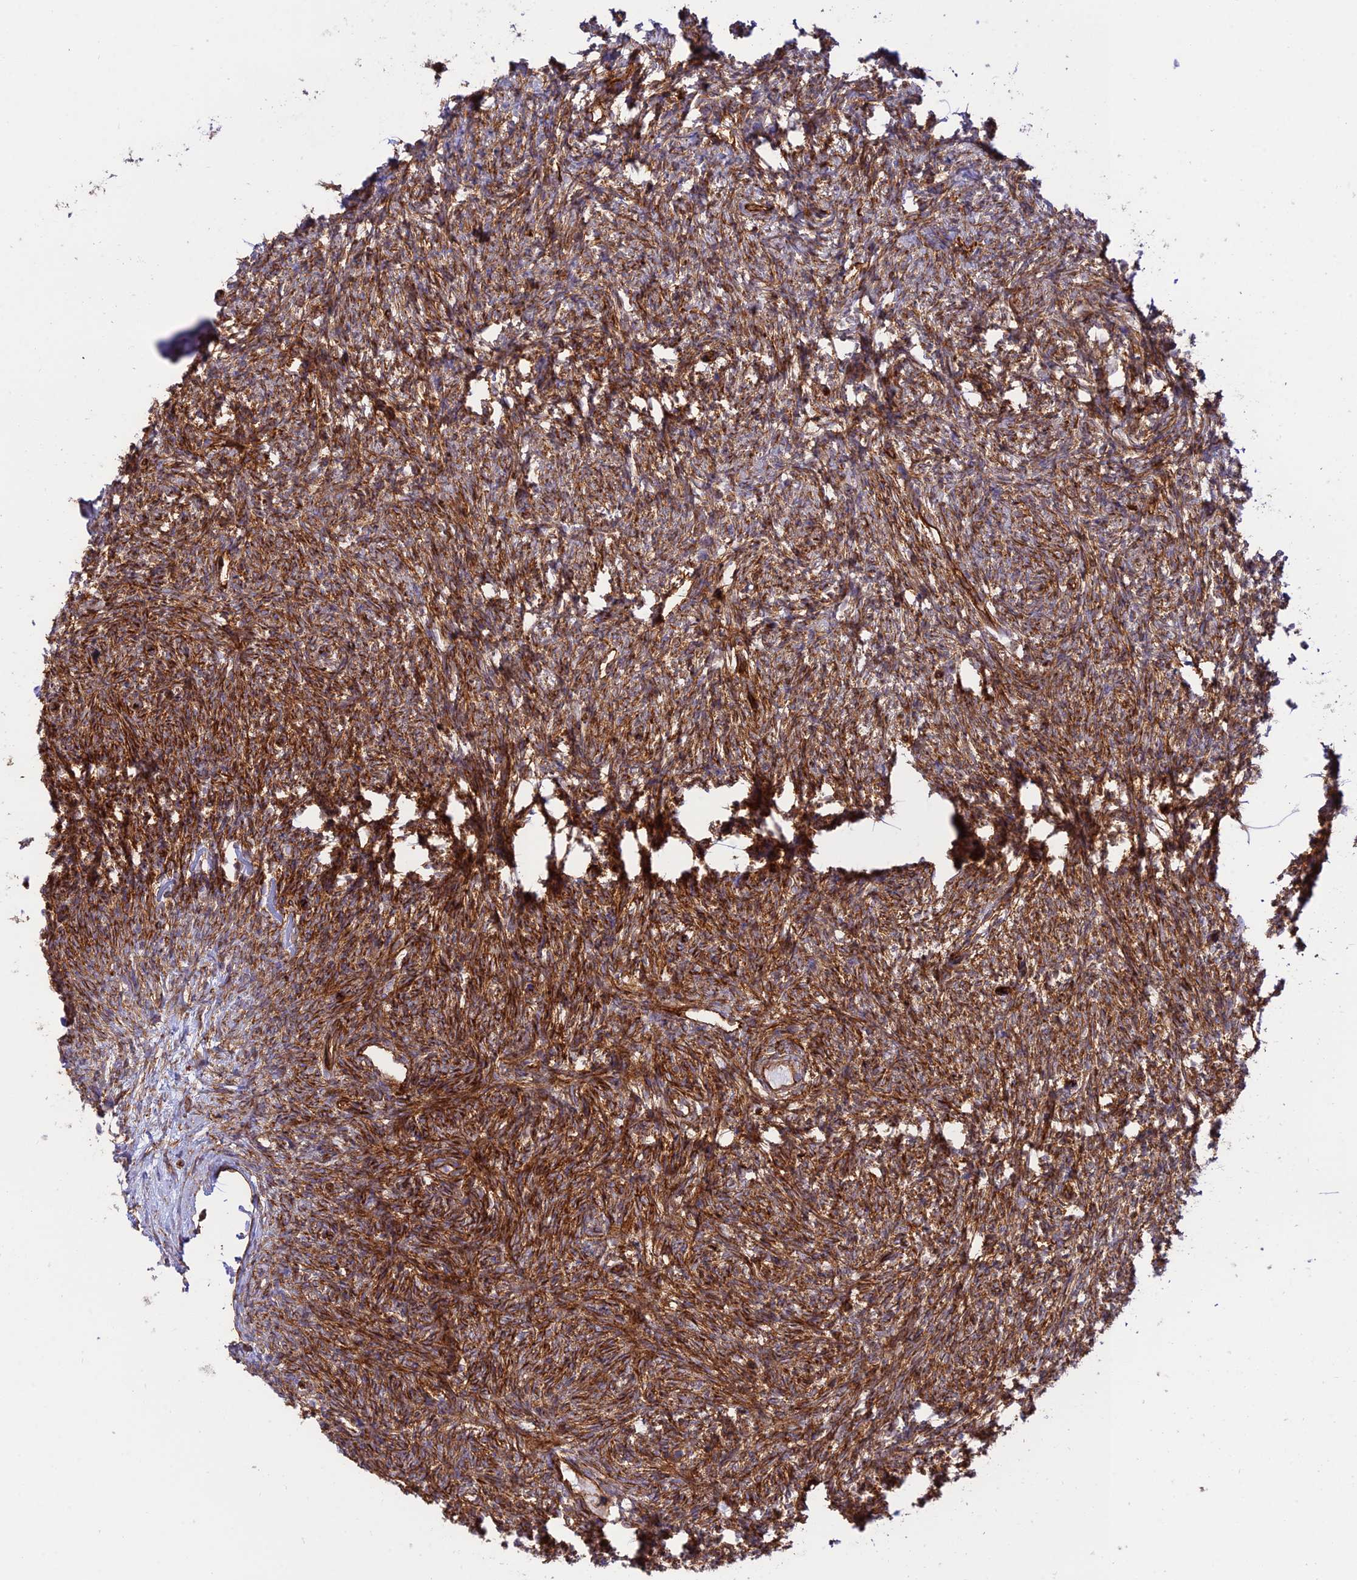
{"staining": {"intensity": "weak", "quantity": ">75%", "location": "cytoplasmic/membranous"}, "tissue": "ovary", "cell_type": "Follicle cells", "image_type": "normal", "snomed": [{"axis": "morphology", "description": "Normal tissue, NOS"}, {"axis": "morphology", "description": "Cyst, NOS"}, {"axis": "topography", "description": "Ovary"}], "caption": "Immunohistochemical staining of normal ovary exhibits >75% levels of weak cytoplasmic/membranous protein staining in approximately >75% of follicle cells.", "gene": "YPEL5", "patient": {"sex": "female", "age": 33}}